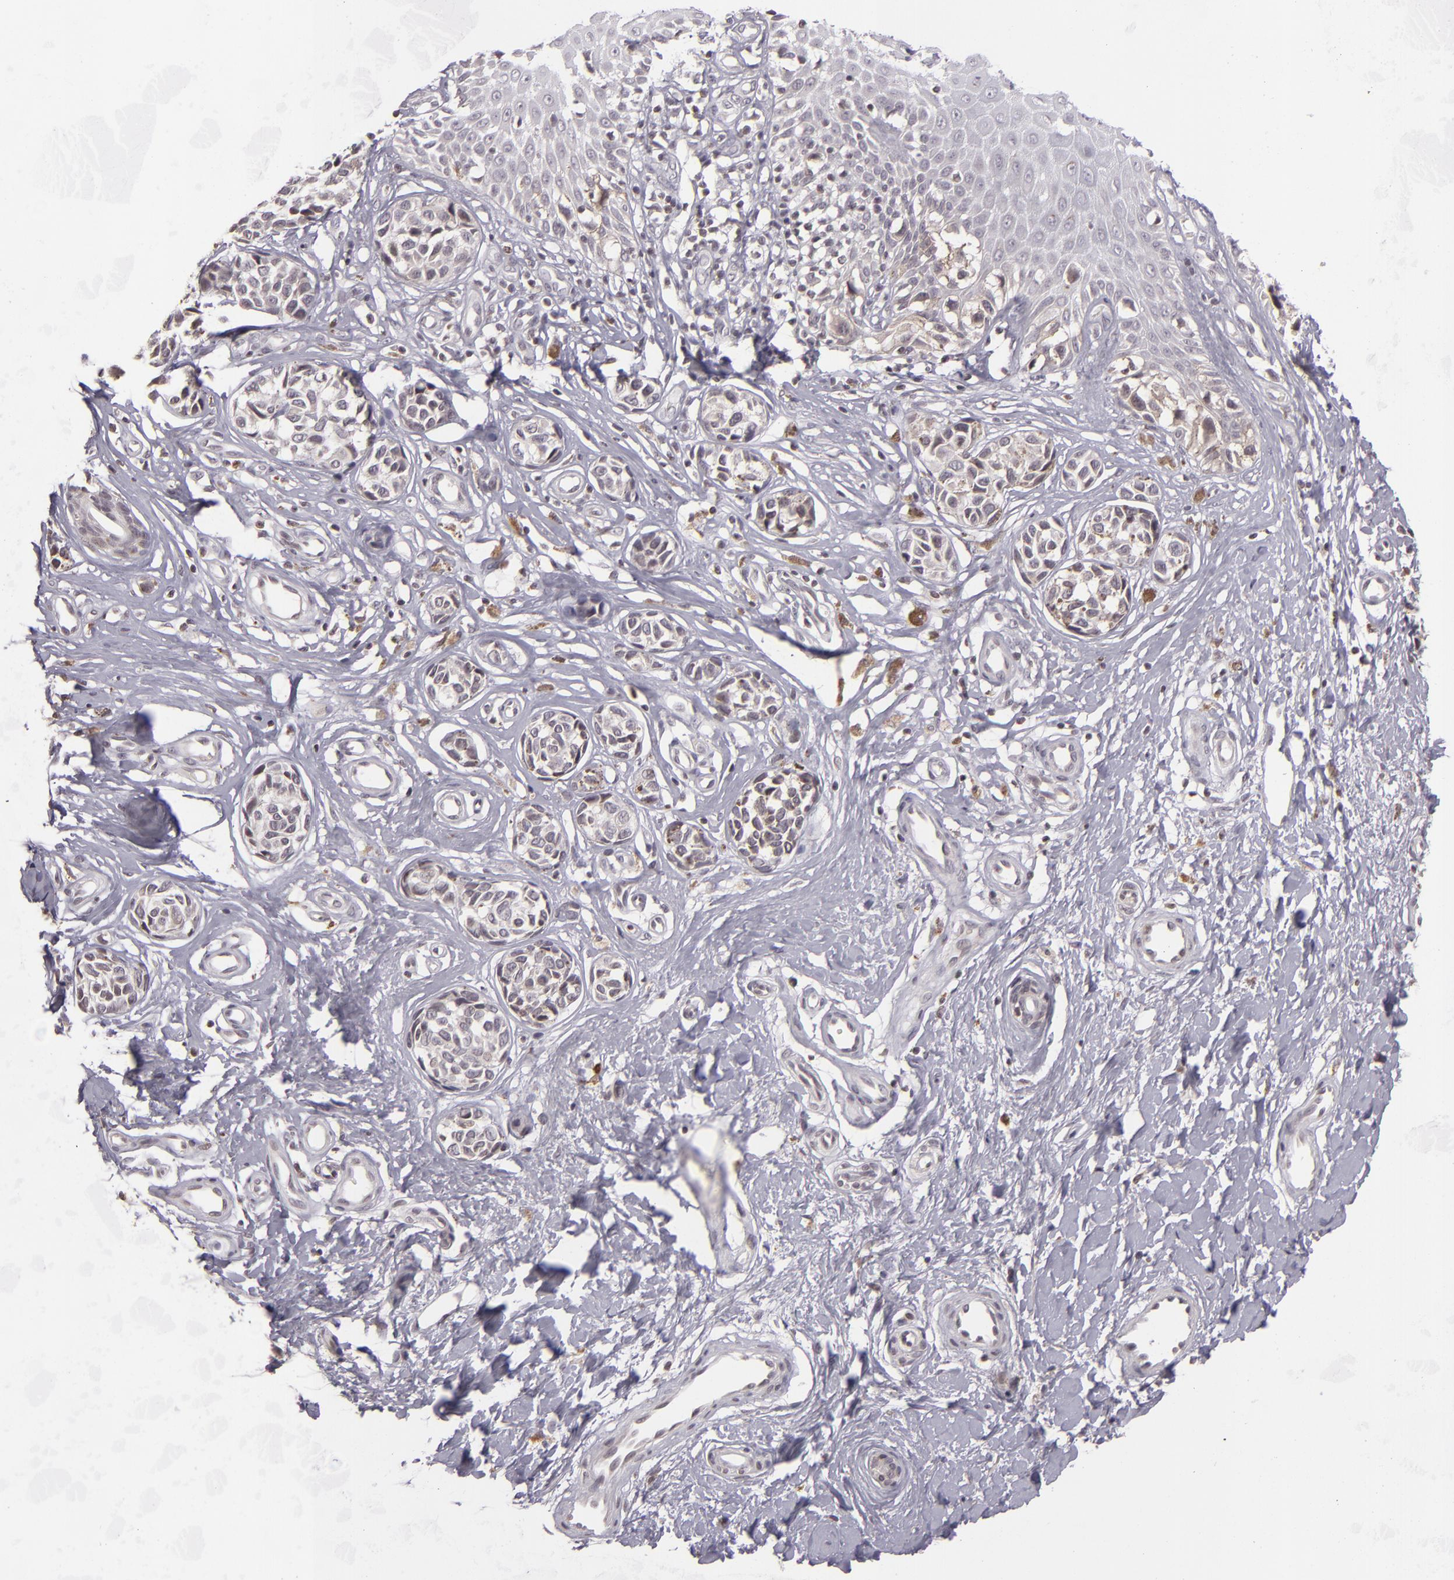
{"staining": {"intensity": "negative", "quantity": "none", "location": "none"}, "tissue": "melanoma", "cell_type": "Tumor cells", "image_type": "cancer", "snomed": [{"axis": "morphology", "description": "Malignant melanoma, NOS"}, {"axis": "topography", "description": "Skin"}], "caption": "This micrograph is of malignant melanoma stained with IHC to label a protein in brown with the nuclei are counter-stained blue. There is no positivity in tumor cells. Brightfield microscopy of immunohistochemistry (IHC) stained with DAB (brown) and hematoxylin (blue), captured at high magnification.", "gene": "AKAP6", "patient": {"sex": "male", "age": 79}}